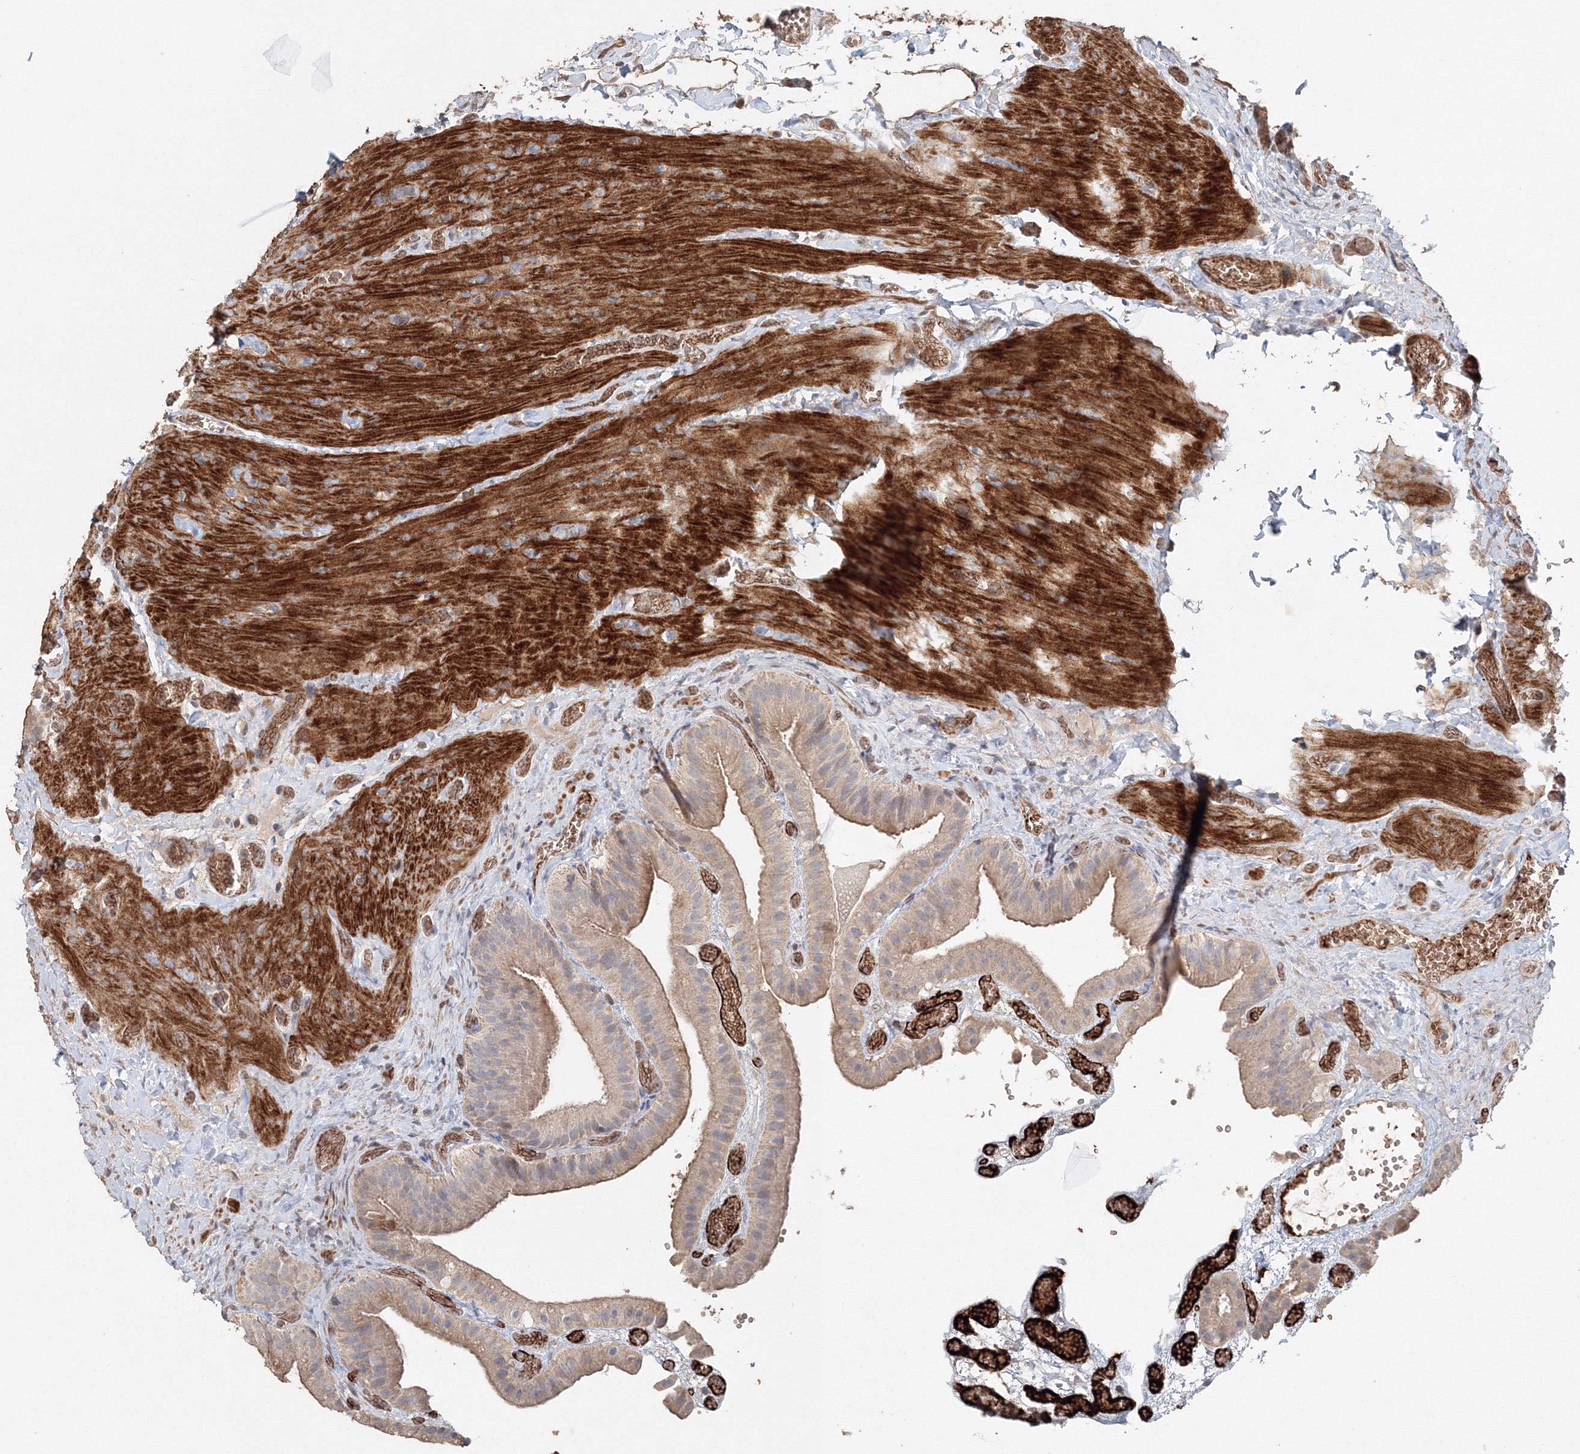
{"staining": {"intensity": "weak", "quantity": "25%-75%", "location": "cytoplasmic/membranous"}, "tissue": "gallbladder", "cell_type": "Glandular cells", "image_type": "normal", "snomed": [{"axis": "morphology", "description": "Normal tissue, NOS"}, {"axis": "topography", "description": "Gallbladder"}], "caption": "Protein expression by immunohistochemistry (IHC) exhibits weak cytoplasmic/membranous staining in approximately 25%-75% of glandular cells in normal gallbladder. (Stains: DAB in brown, nuclei in blue, Microscopy: brightfield microscopy at high magnification).", "gene": "NALF2", "patient": {"sex": "female", "age": 64}}